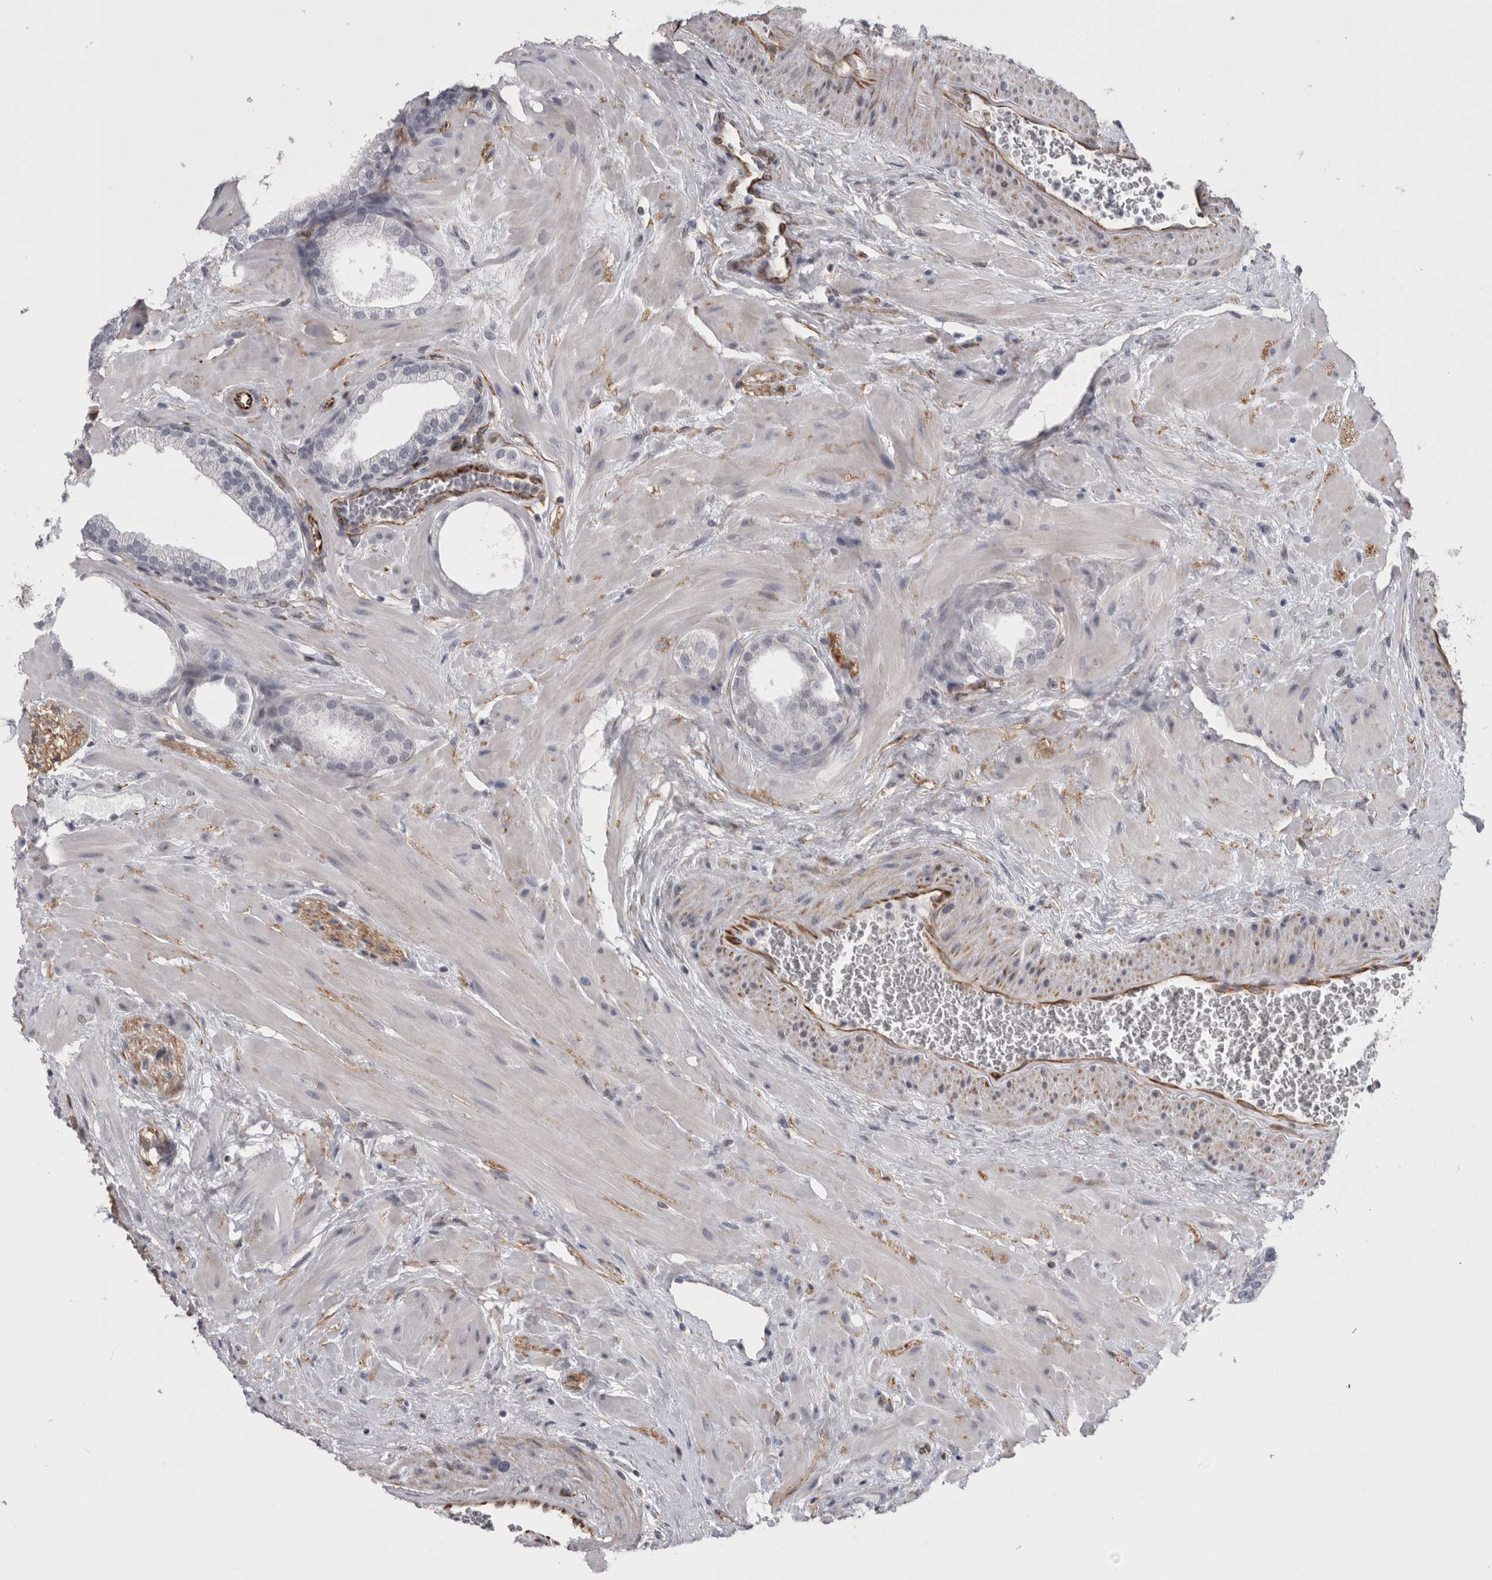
{"staining": {"intensity": "negative", "quantity": "none", "location": "none"}, "tissue": "prostate", "cell_type": "Glandular cells", "image_type": "normal", "snomed": [{"axis": "morphology", "description": "Normal tissue, NOS"}, {"axis": "morphology", "description": "Urothelial carcinoma, Low grade"}, {"axis": "topography", "description": "Urinary bladder"}, {"axis": "topography", "description": "Prostate"}], "caption": "Immunohistochemistry micrograph of benign prostate stained for a protein (brown), which exhibits no positivity in glandular cells.", "gene": "ACOT7", "patient": {"sex": "male", "age": 60}}